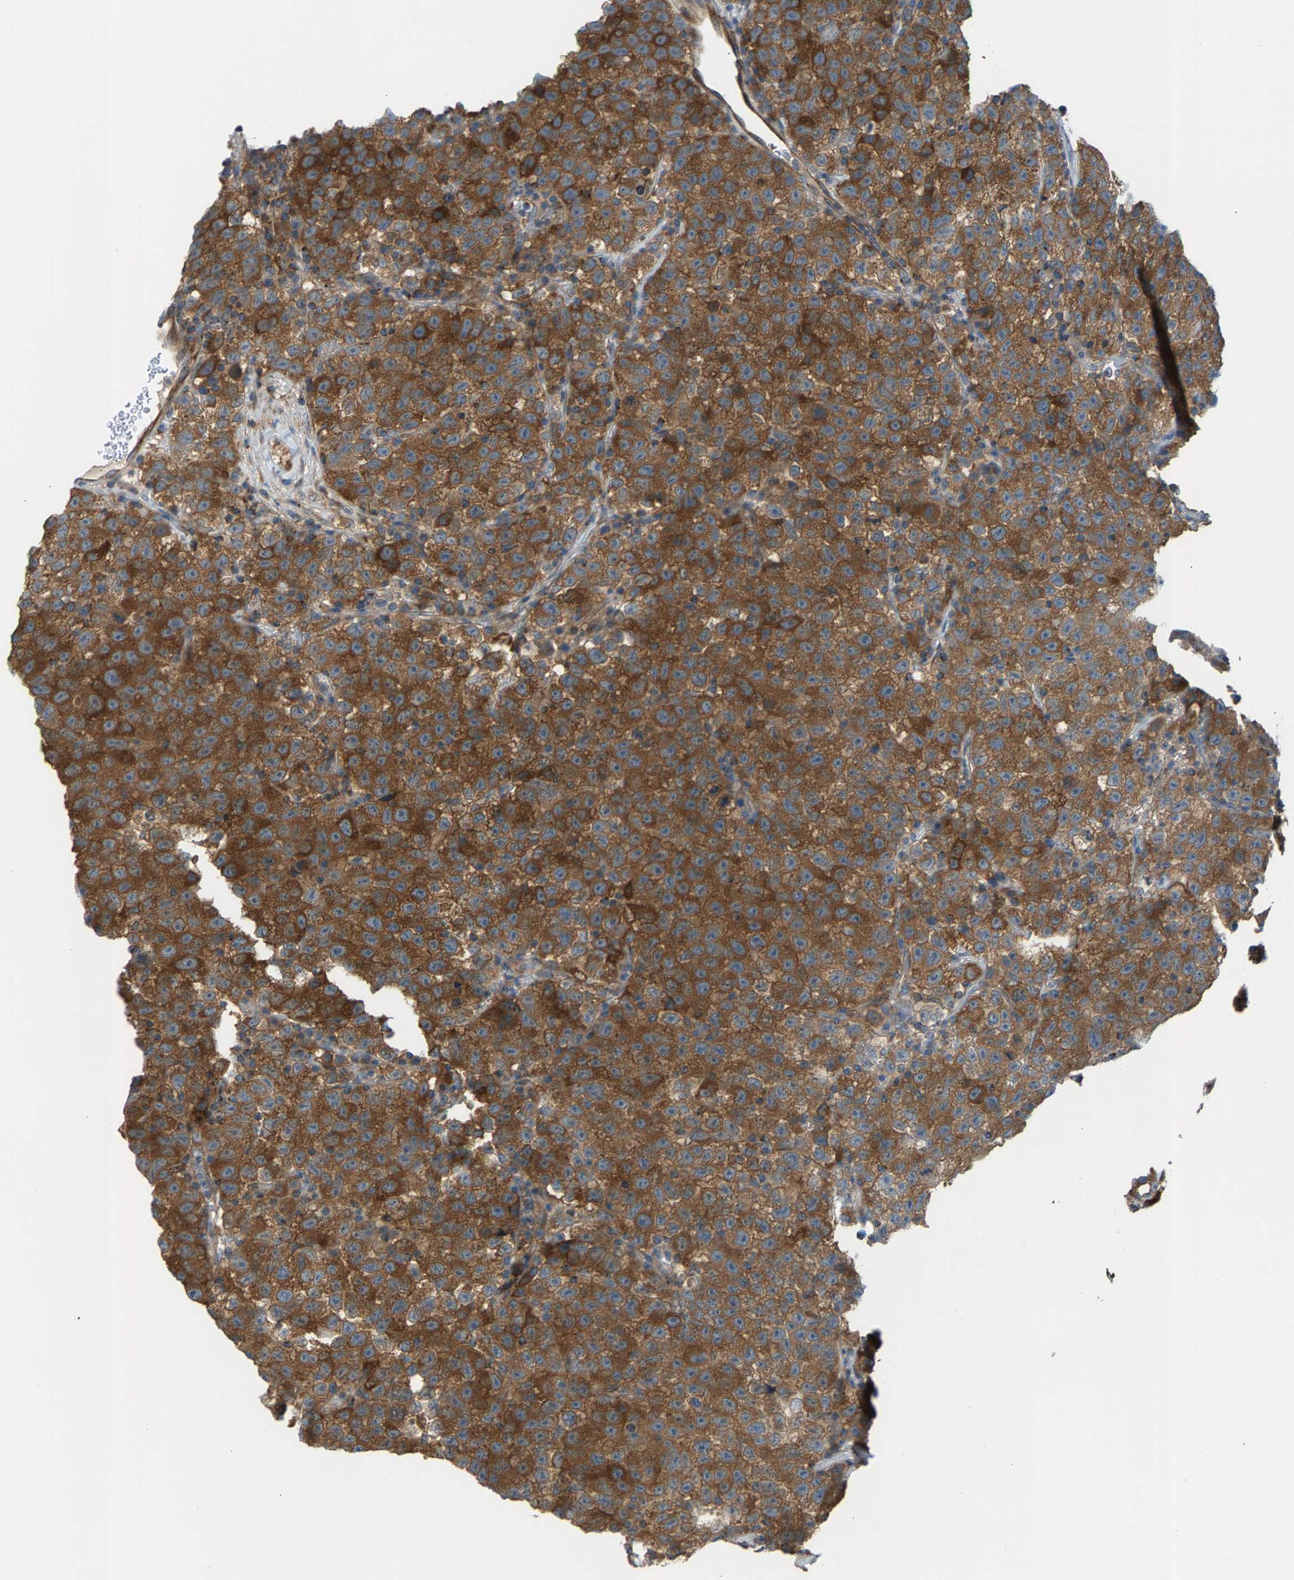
{"staining": {"intensity": "strong", "quantity": ">75%", "location": "cytoplasmic/membranous"}, "tissue": "testis cancer", "cell_type": "Tumor cells", "image_type": "cancer", "snomed": [{"axis": "morphology", "description": "Seminoma, NOS"}, {"axis": "topography", "description": "Testis"}], "caption": "An image of testis seminoma stained for a protein displays strong cytoplasmic/membranous brown staining in tumor cells.", "gene": "PDCL", "patient": {"sex": "male", "age": 22}}